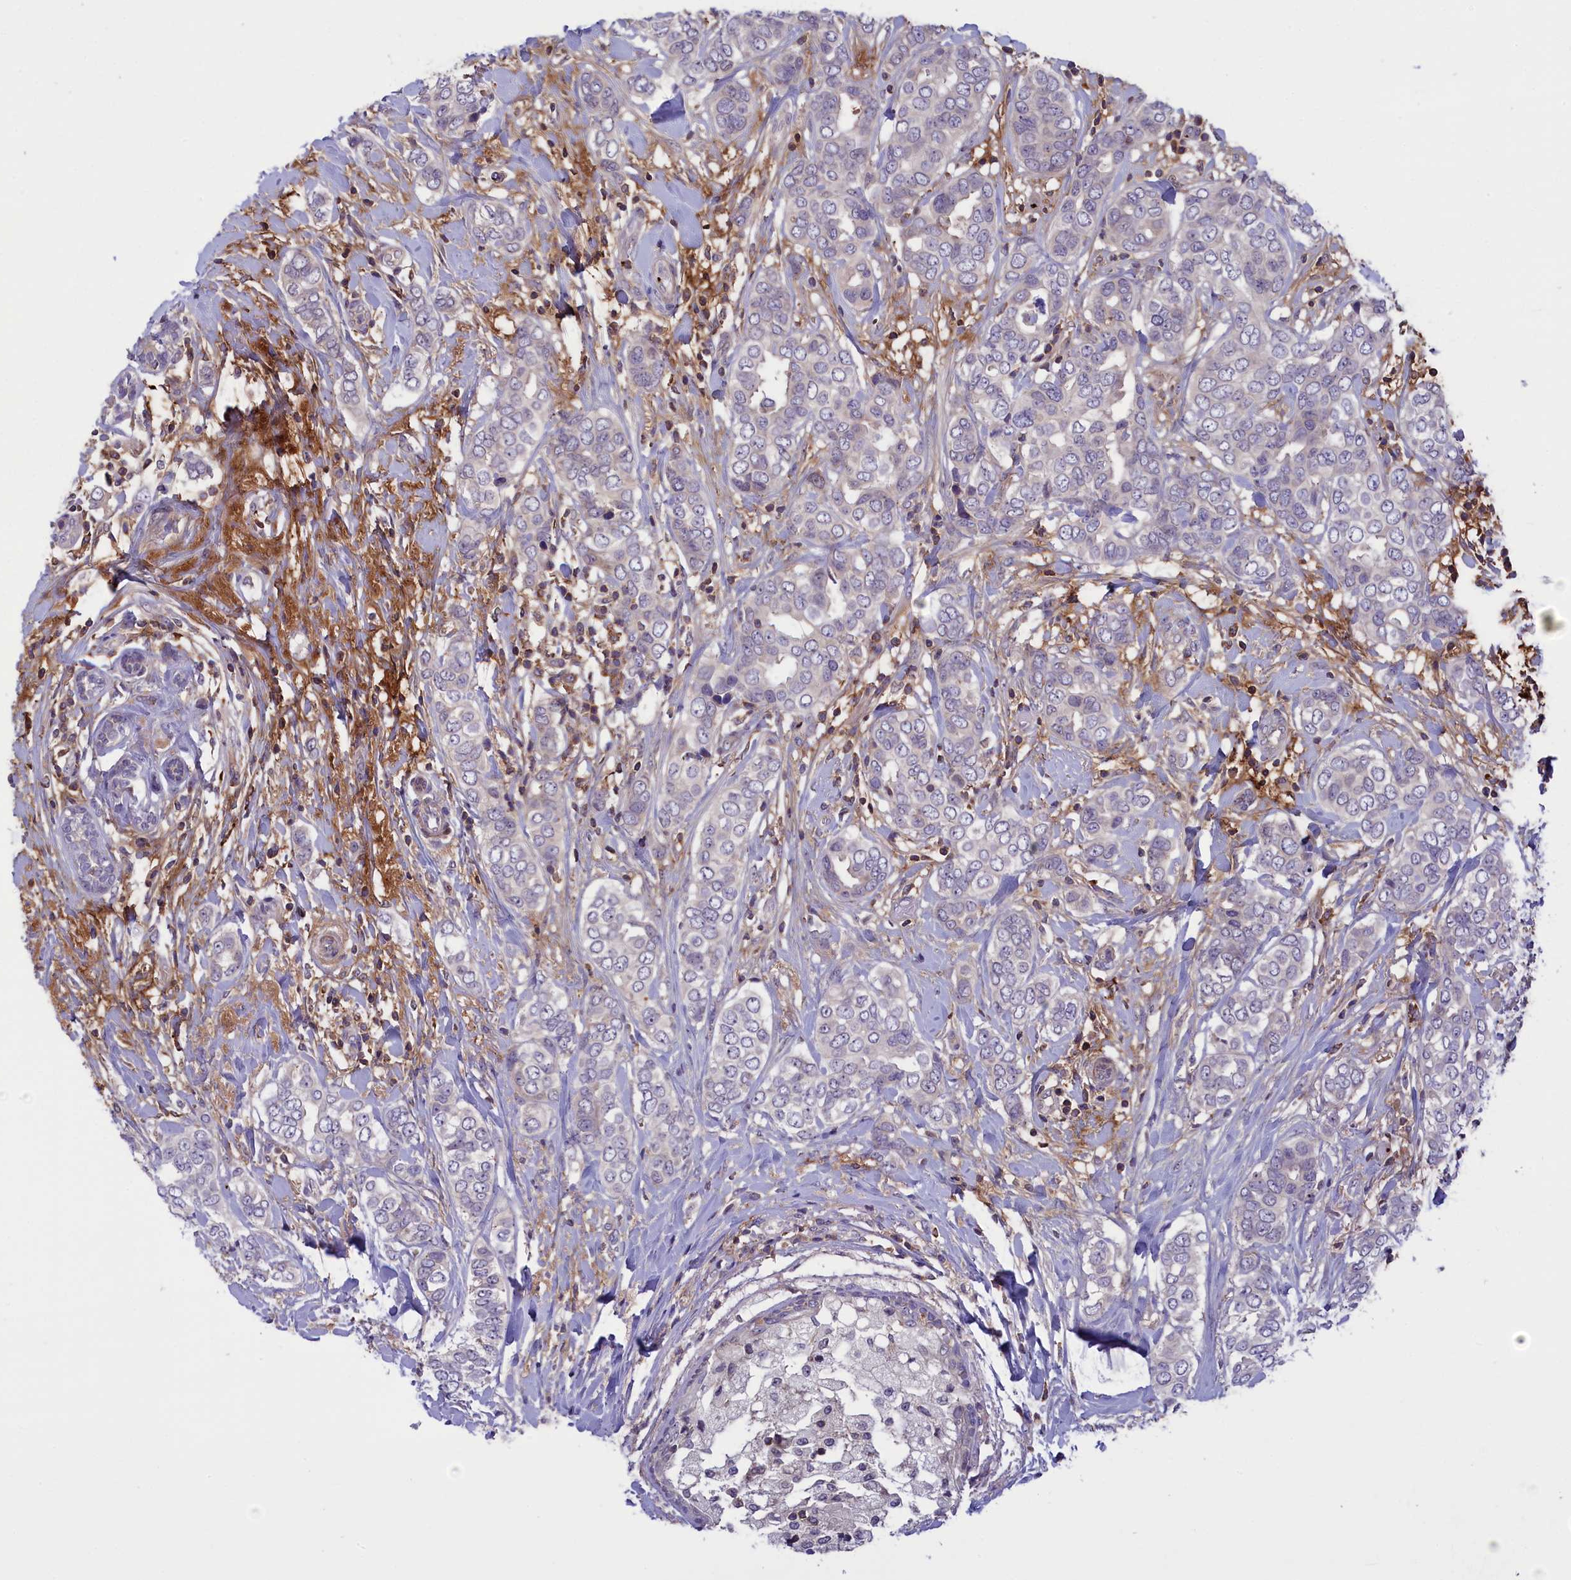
{"staining": {"intensity": "negative", "quantity": "none", "location": "none"}, "tissue": "breast cancer", "cell_type": "Tumor cells", "image_type": "cancer", "snomed": [{"axis": "morphology", "description": "Lobular carcinoma"}, {"axis": "topography", "description": "Breast"}], "caption": "Tumor cells are negative for protein expression in human breast cancer.", "gene": "HEATR3", "patient": {"sex": "female", "age": 51}}